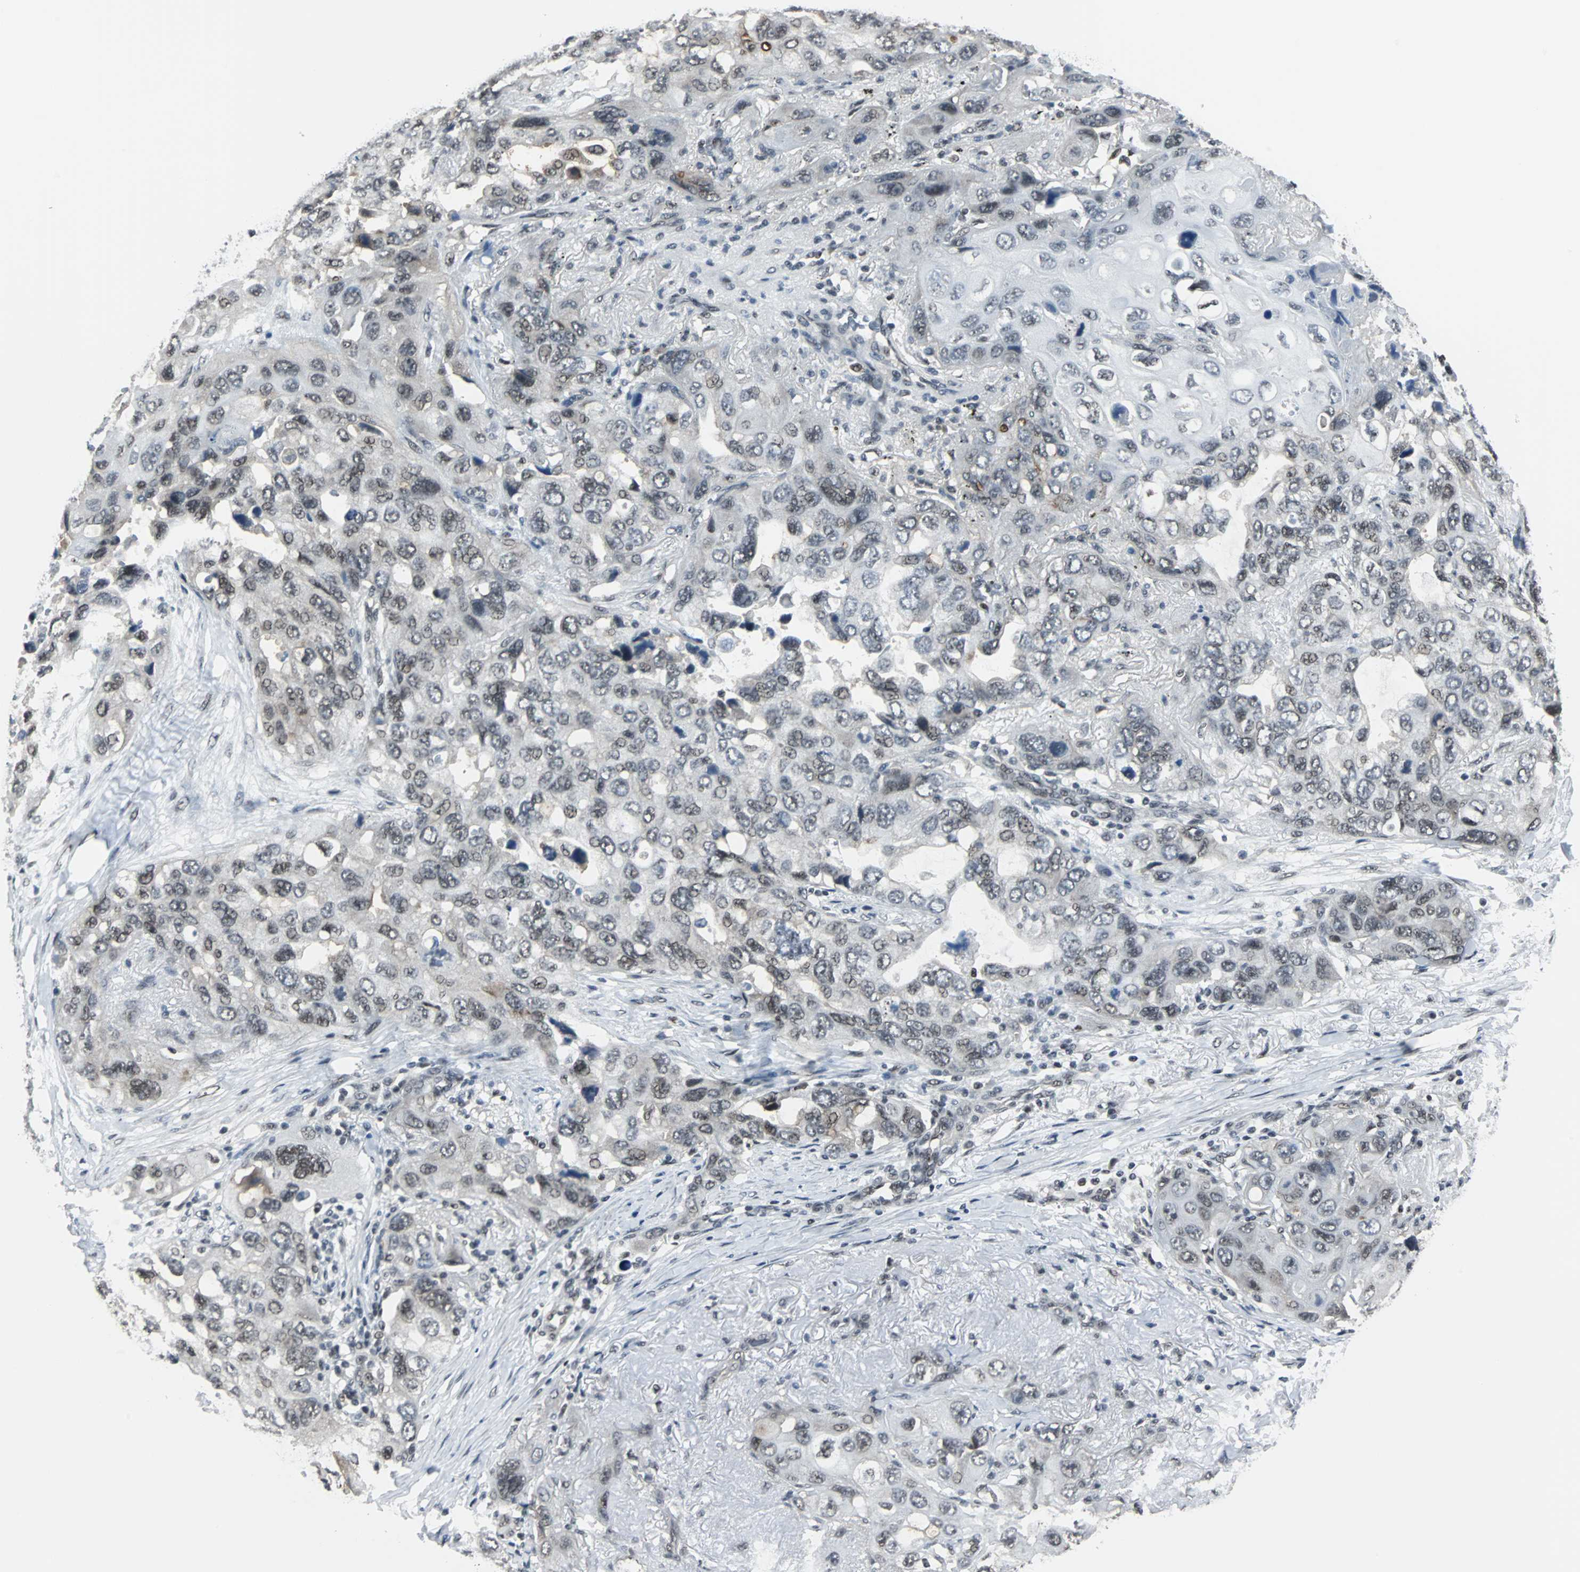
{"staining": {"intensity": "moderate", "quantity": "<25%", "location": "nuclear"}, "tissue": "lung cancer", "cell_type": "Tumor cells", "image_type": "cancer", "snomed": [{"axis": "morphology", "description": "Squamous cell carcinoma, NOS"}, {"axis": "topography", "description": "Lung"}], "caption": "This is an image of IHC staining of lung cancer (squamous cell carcinoma), which shows moderate positivity in the nuclear of tumor cells.", "gene": "MKX", "patient": {"sex": "female", "age": 73}}